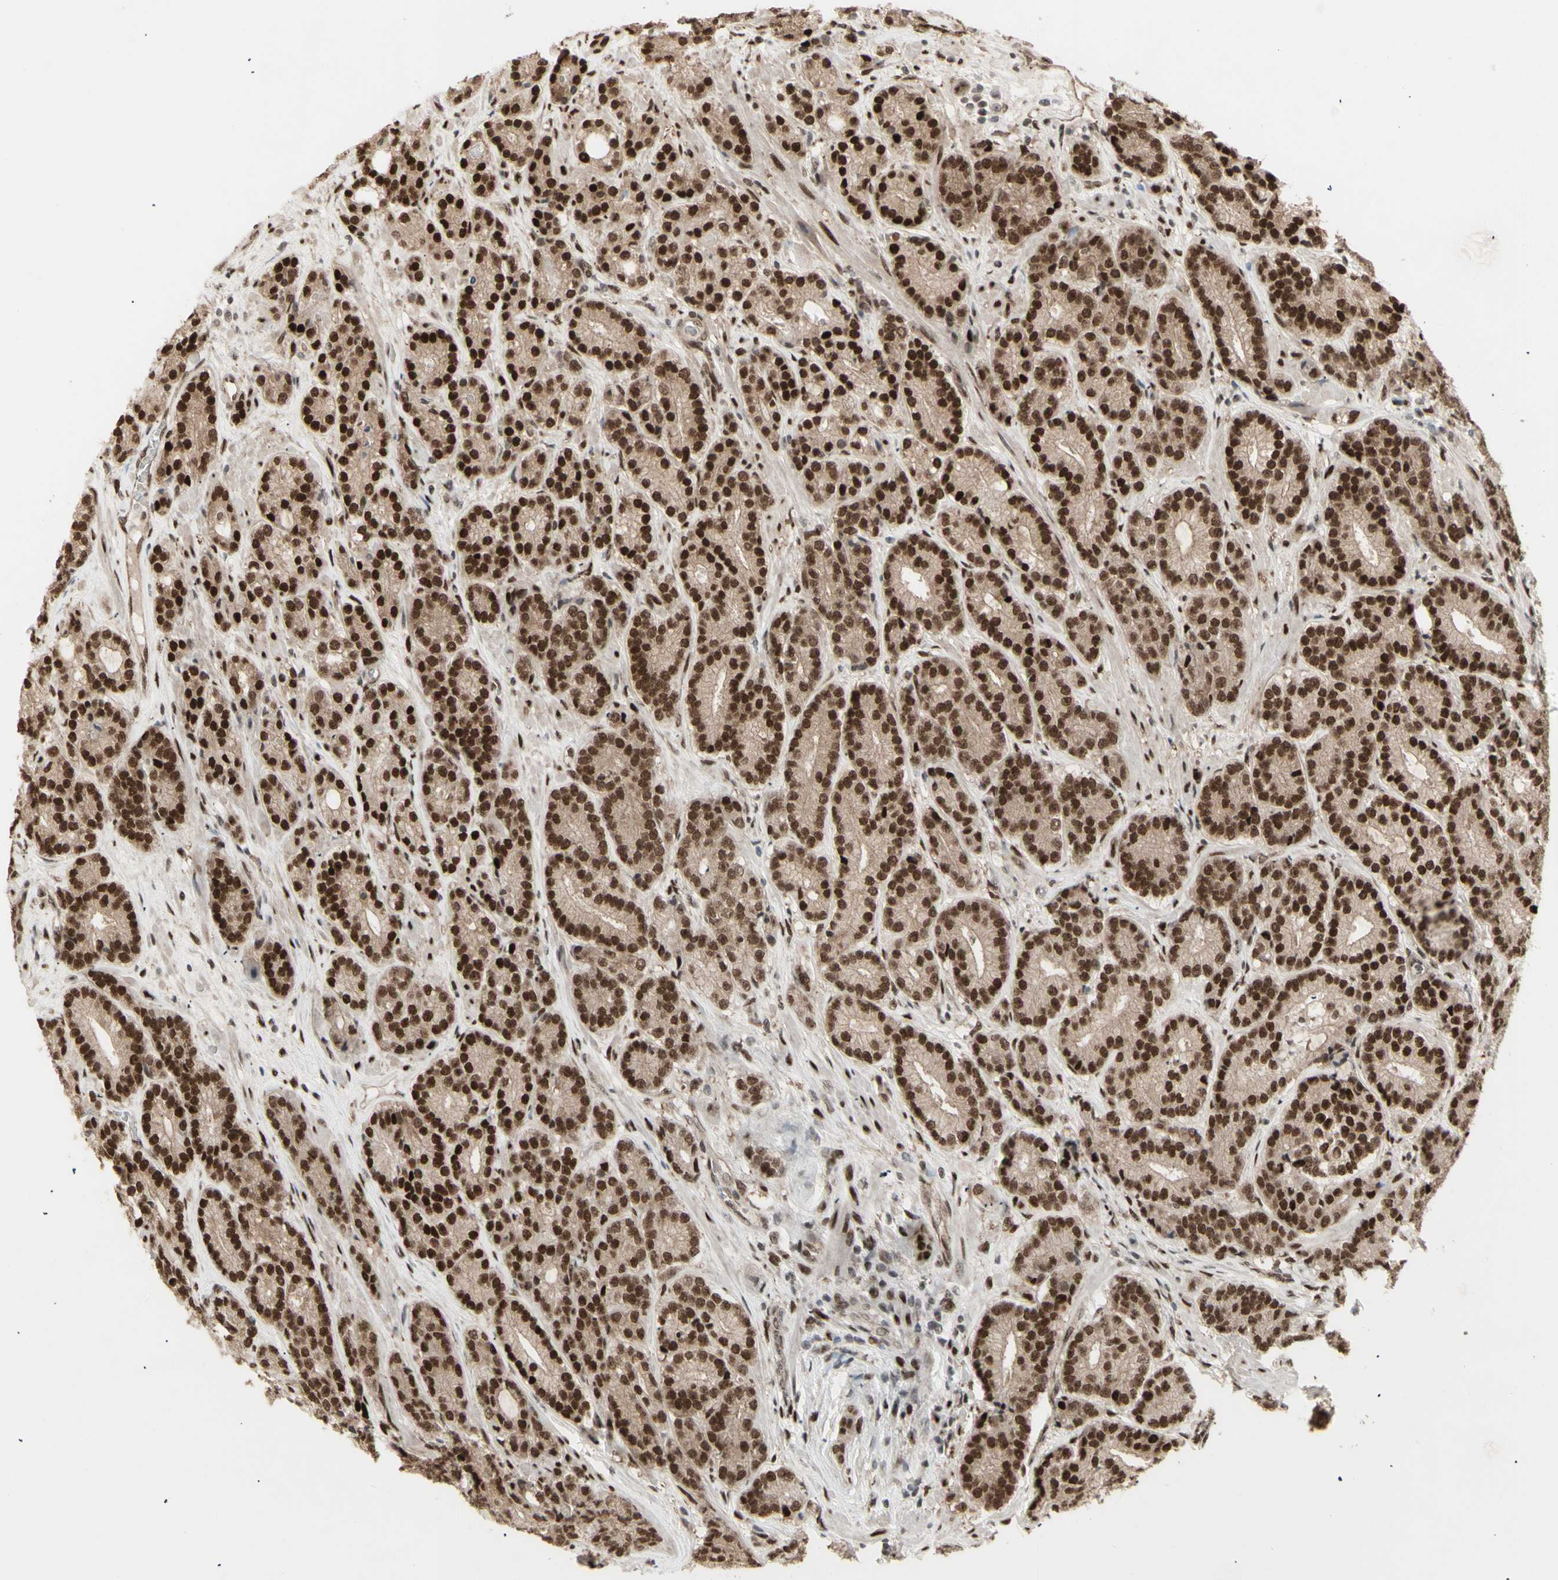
{"staining": {"intensity": "strong", "quantity": ">75%", "location": "cytoplasmic/membranous,nuclear"}, "tissue": "prostate cancer", "cell_type": "Tumor cells", "image_type": "cancer", "snomed": [{"axis": "morphology", "description": "Adenocarcinoma, High grade"}, {"axis": "topography", "description": "Prostate"}], "caption": "There is high levels of strong cytoplasmic/membranous and nuclear expression in tumor cells of prostate adenocarcinoma (high-grade), as demonstrated by immunohistochemical staining (brown color).", "gene": "CBX1", "patient": {"sex": "male", "age": 61}}